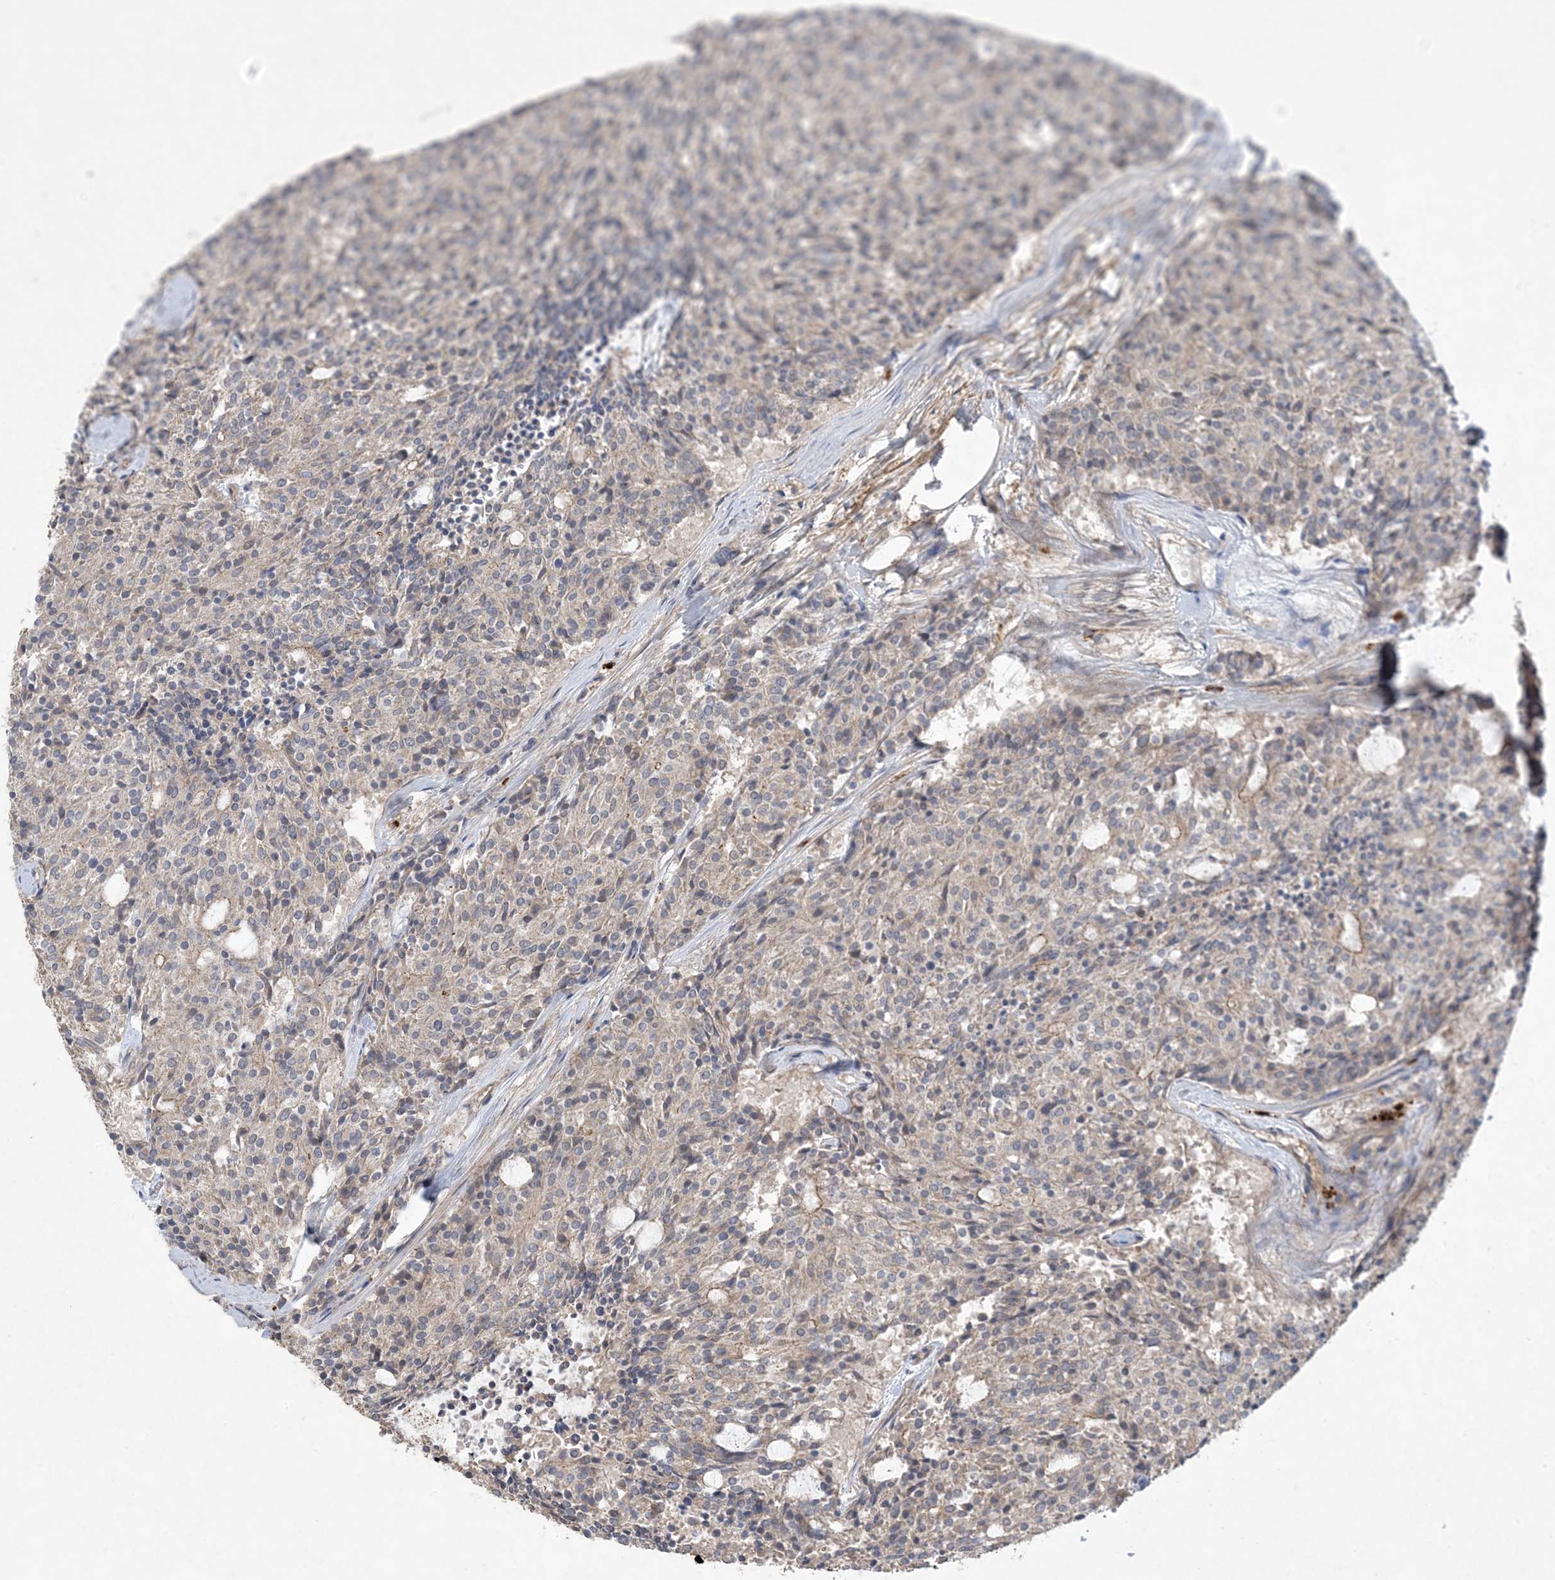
{"staining": {"intensity": "weak", "quantity": "<25%", "location": "cytoplasmic/membranous"}, "tissue": "carcinoid", "cell_type": "Tumor cells", "image_type": "cancer", "snomed": [{"axis": "morphology", "description": "Carcinoid, malignant, NOS"}, {"axis": "topography", "description": "Pancreas"}], "caption": "Protein analysis of carcinoid exhibits no significant positivity in tumor cells. (Brightfield microscopy of DAB (3,3'-diaminobenzidine) IHC at high magnification).", "gene": "MASP2", "patient": {"sex": "female", "age": 54}}